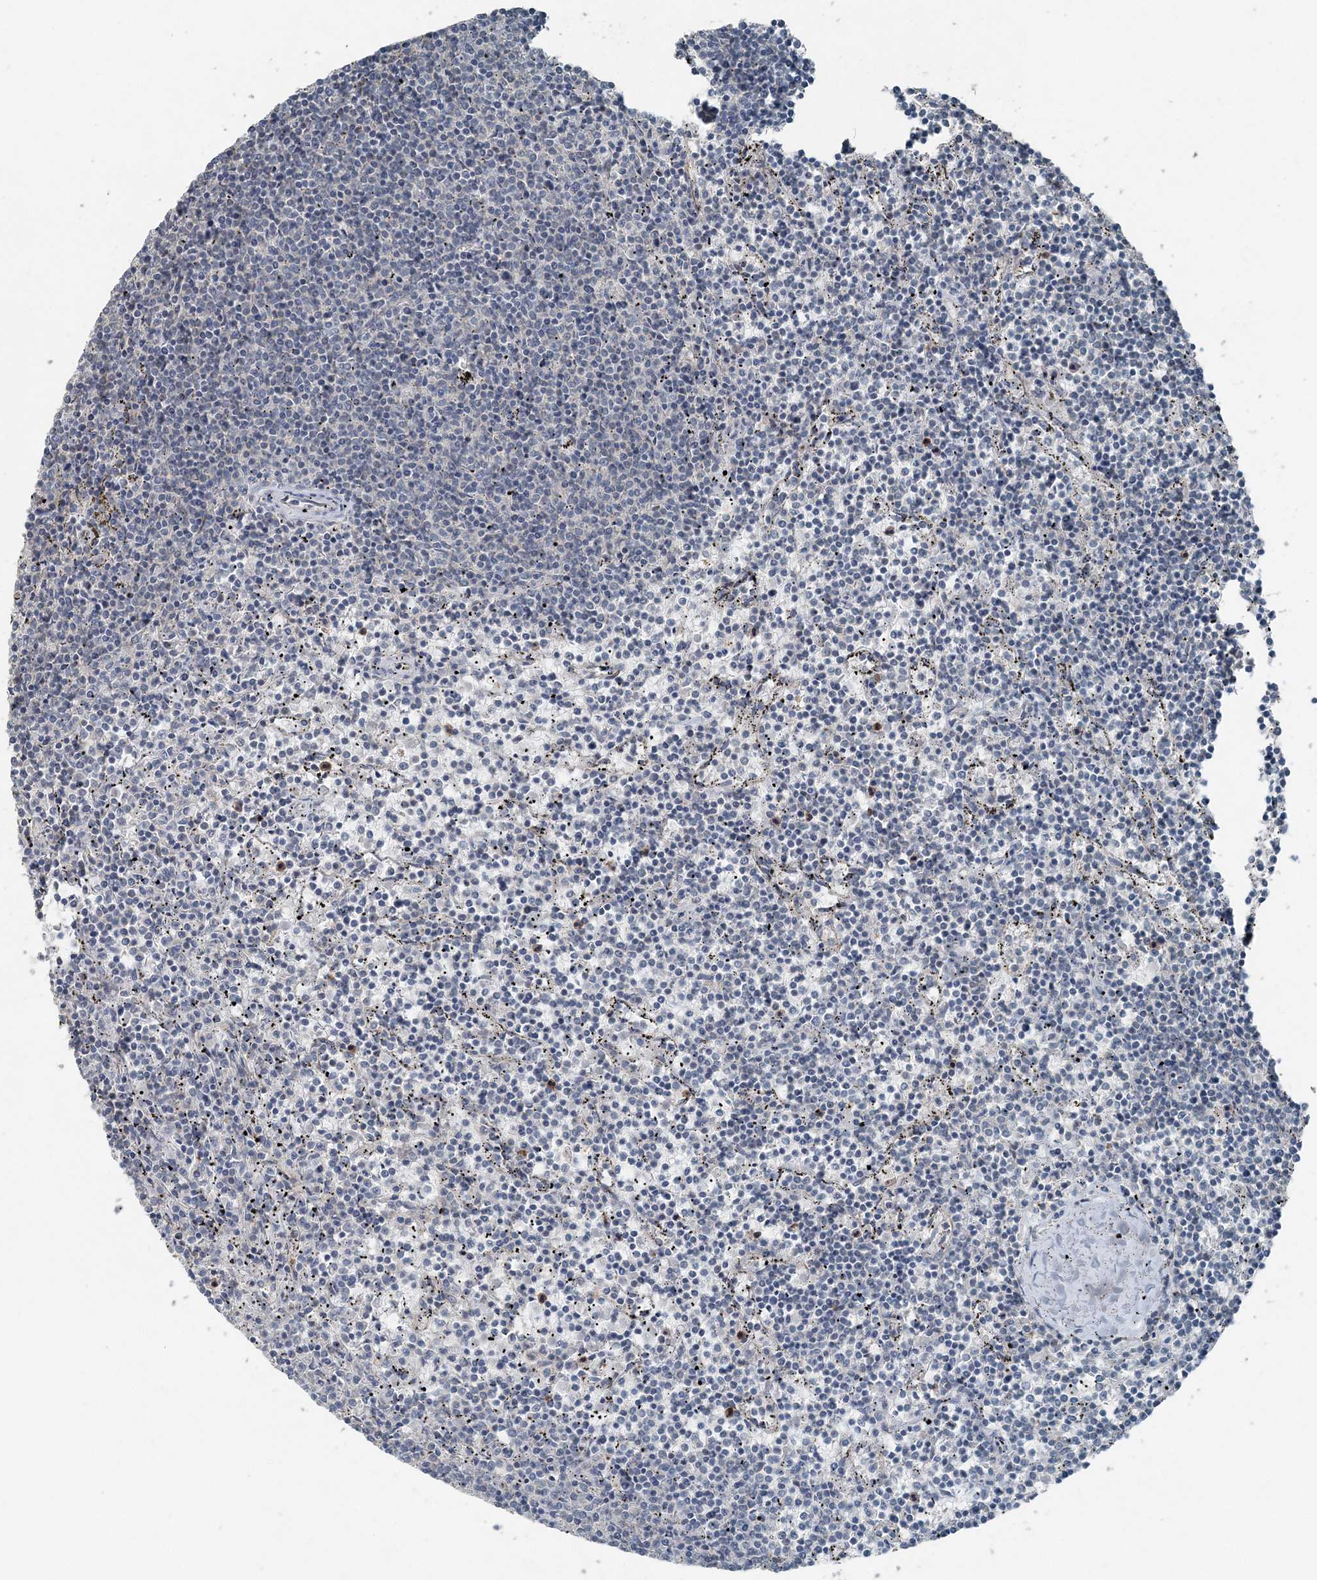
{"staining": {"intensity": "negative", "quantity": "none", "location": "none"}, "tissue": "lymphoma", "cell_type": "Tumor cells", "image_type": "cancer", "snomed": [{"axis": "morphology", "description": "Malignant lymphoma, non-Hodgkin's type, Low grade"}, {"axis": "topography", "description": "Spleen"}], "caption": "DAB immunohistochemical staining of human lymphoma shows no significant positivity in tumor cells.", "gene": "VSIG2", "patient": {"sex": "female", "age": 50}}